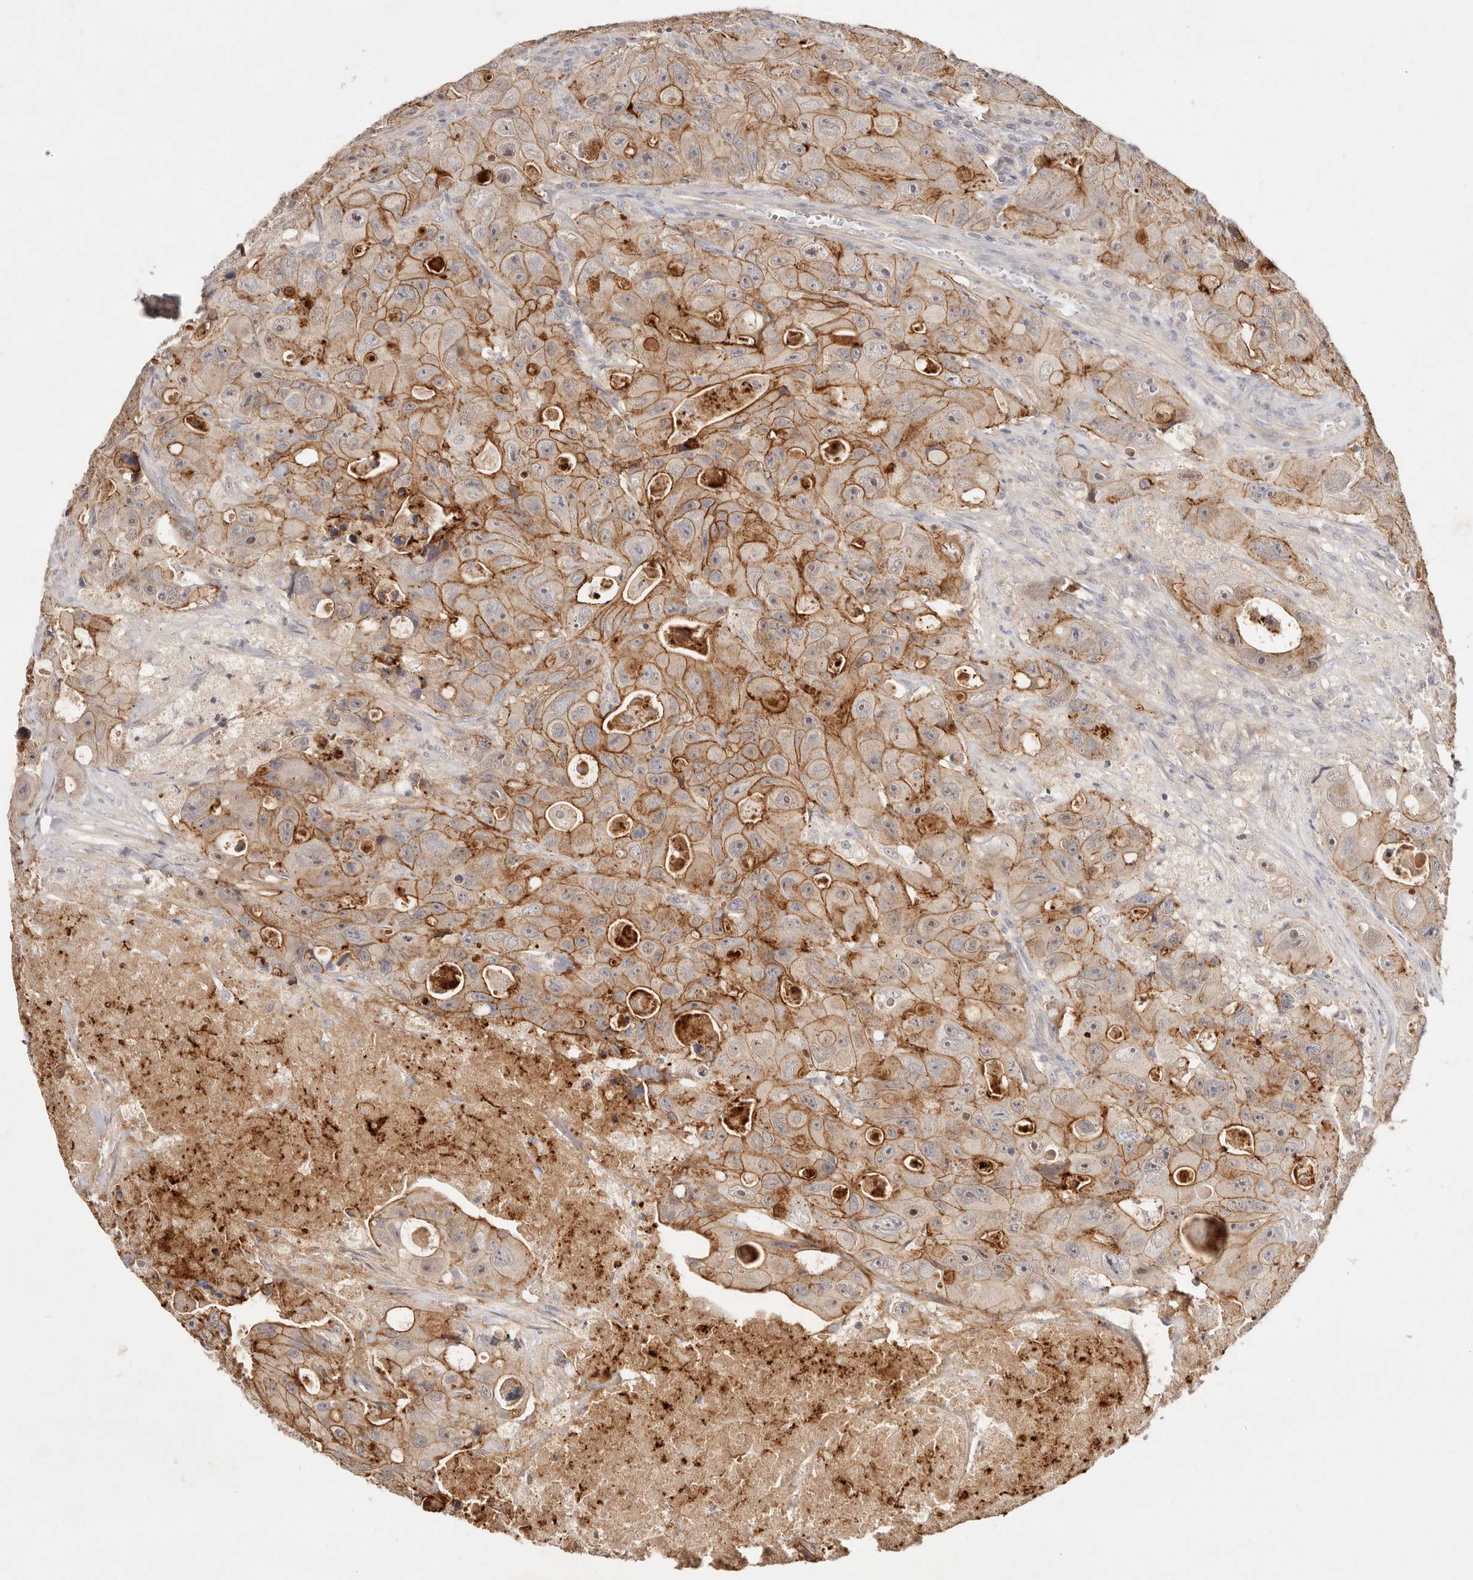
{"staining": {"intensity": "moderate", "quantity": ">75%", "location": "cytoplasmic/membranous"}, "tissue": "colorectal cancer", "cell_type": "Tumor cells", "image_type": "cancer", "snomed": [{"axis": "morphology", "description": "Adenocarcinoma, NOS"}, {"axis": "topography", "description": "Colon"}], "caption": "This is a micrograph of IHC staining of colorectal cancer, which shows moderate staining in the cytoplasmic/membranous of tumor cells.", "gene": "CXADR", "patient": {"sex": "female", "age": 46}}